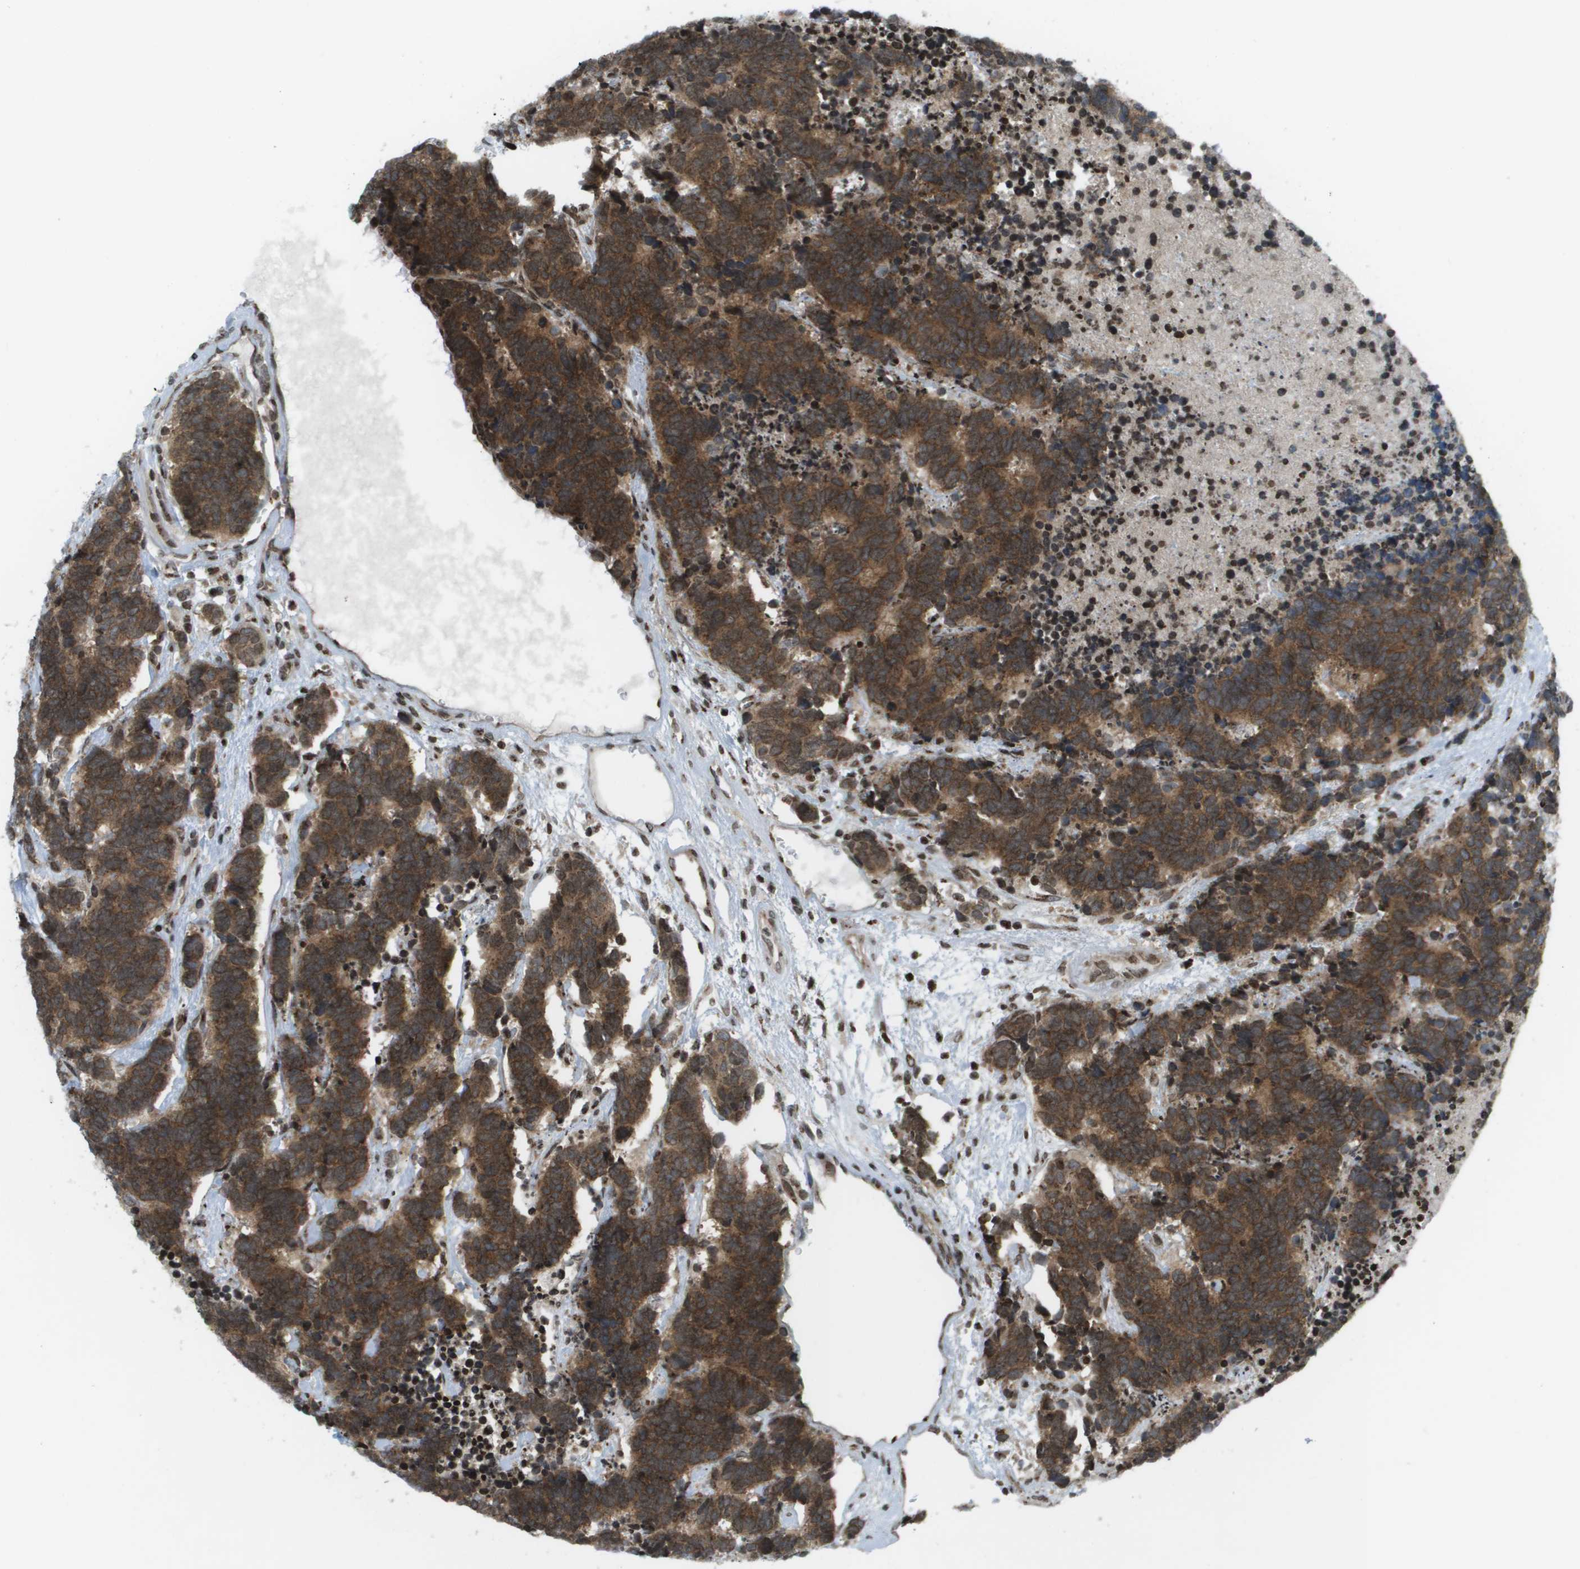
{"staining": {"intensity": "moderate", "quantity": ">75%", "location": "cytoplasmic/membranous"}, "tissue": "carcinoid", "cell_type": "Tumor cells", "image_type": "cancer", "snomed": [{"axis": "morphology", "description": "Carcinoma, NOS"}, {"axis": "morphology", "description": "Carcinoid, malignant, NOS"}, {"axis": "topography", "description": "Urinary bladder"}], "caption": "Moderate cytoplasmic/membranous protein positivity is present in approximately >75% of tumor cells in malignant carcinoid.", "gene": "EVC", "patient": {"sex": "male", "age": 57}}